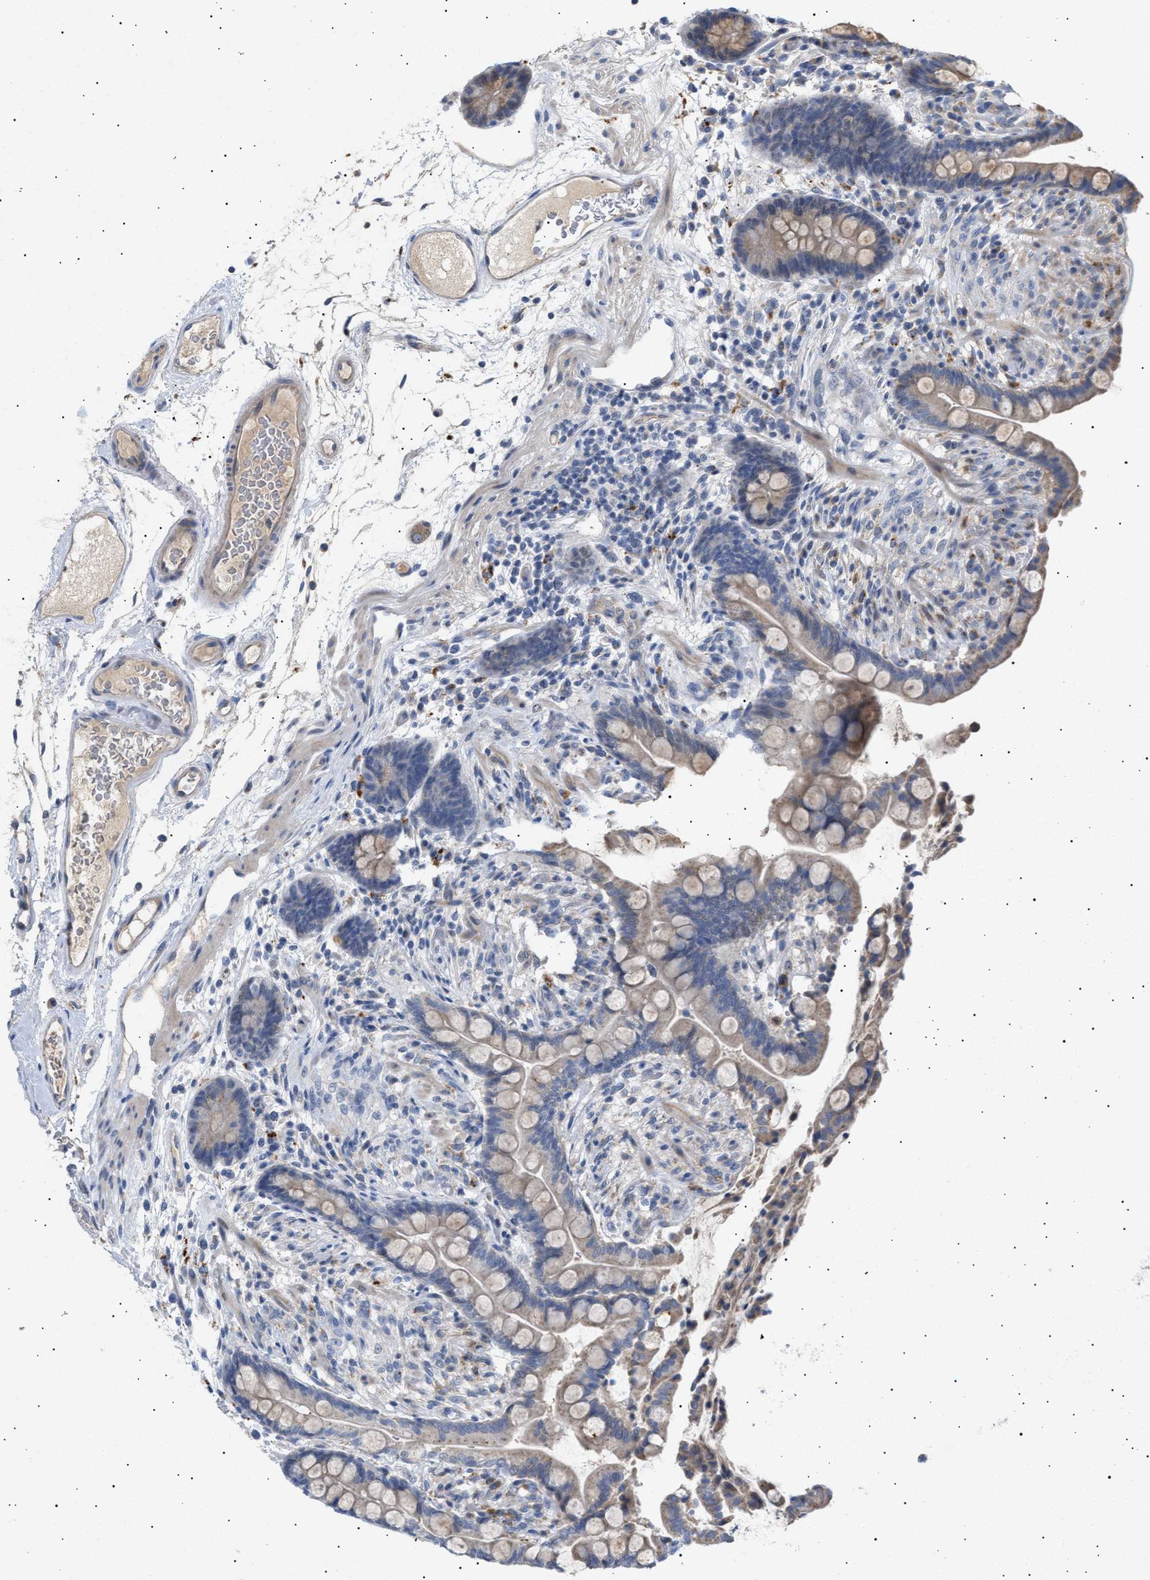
{"staining": {"intensity": "weak", "quantity": "25%-75%", "location": "cytoplasmic/membranous"}, "tissue": "colon", "cell_type": "Endothelial cells", "image_type": "normal", "snomed": [{"axis": "morphology", "description": "Normal tissue, NOS"}, {"axis": "topography", "description": "Colon"}], "caption": "Approximately 25%-75% of endothelial cells in normal human colon show weak cytoplasmic/membranous protein positivity as visualized by brown immunohistochemical staining.", "gene": "SIRT5", "patient": {"sex": "male", "age": 73}}